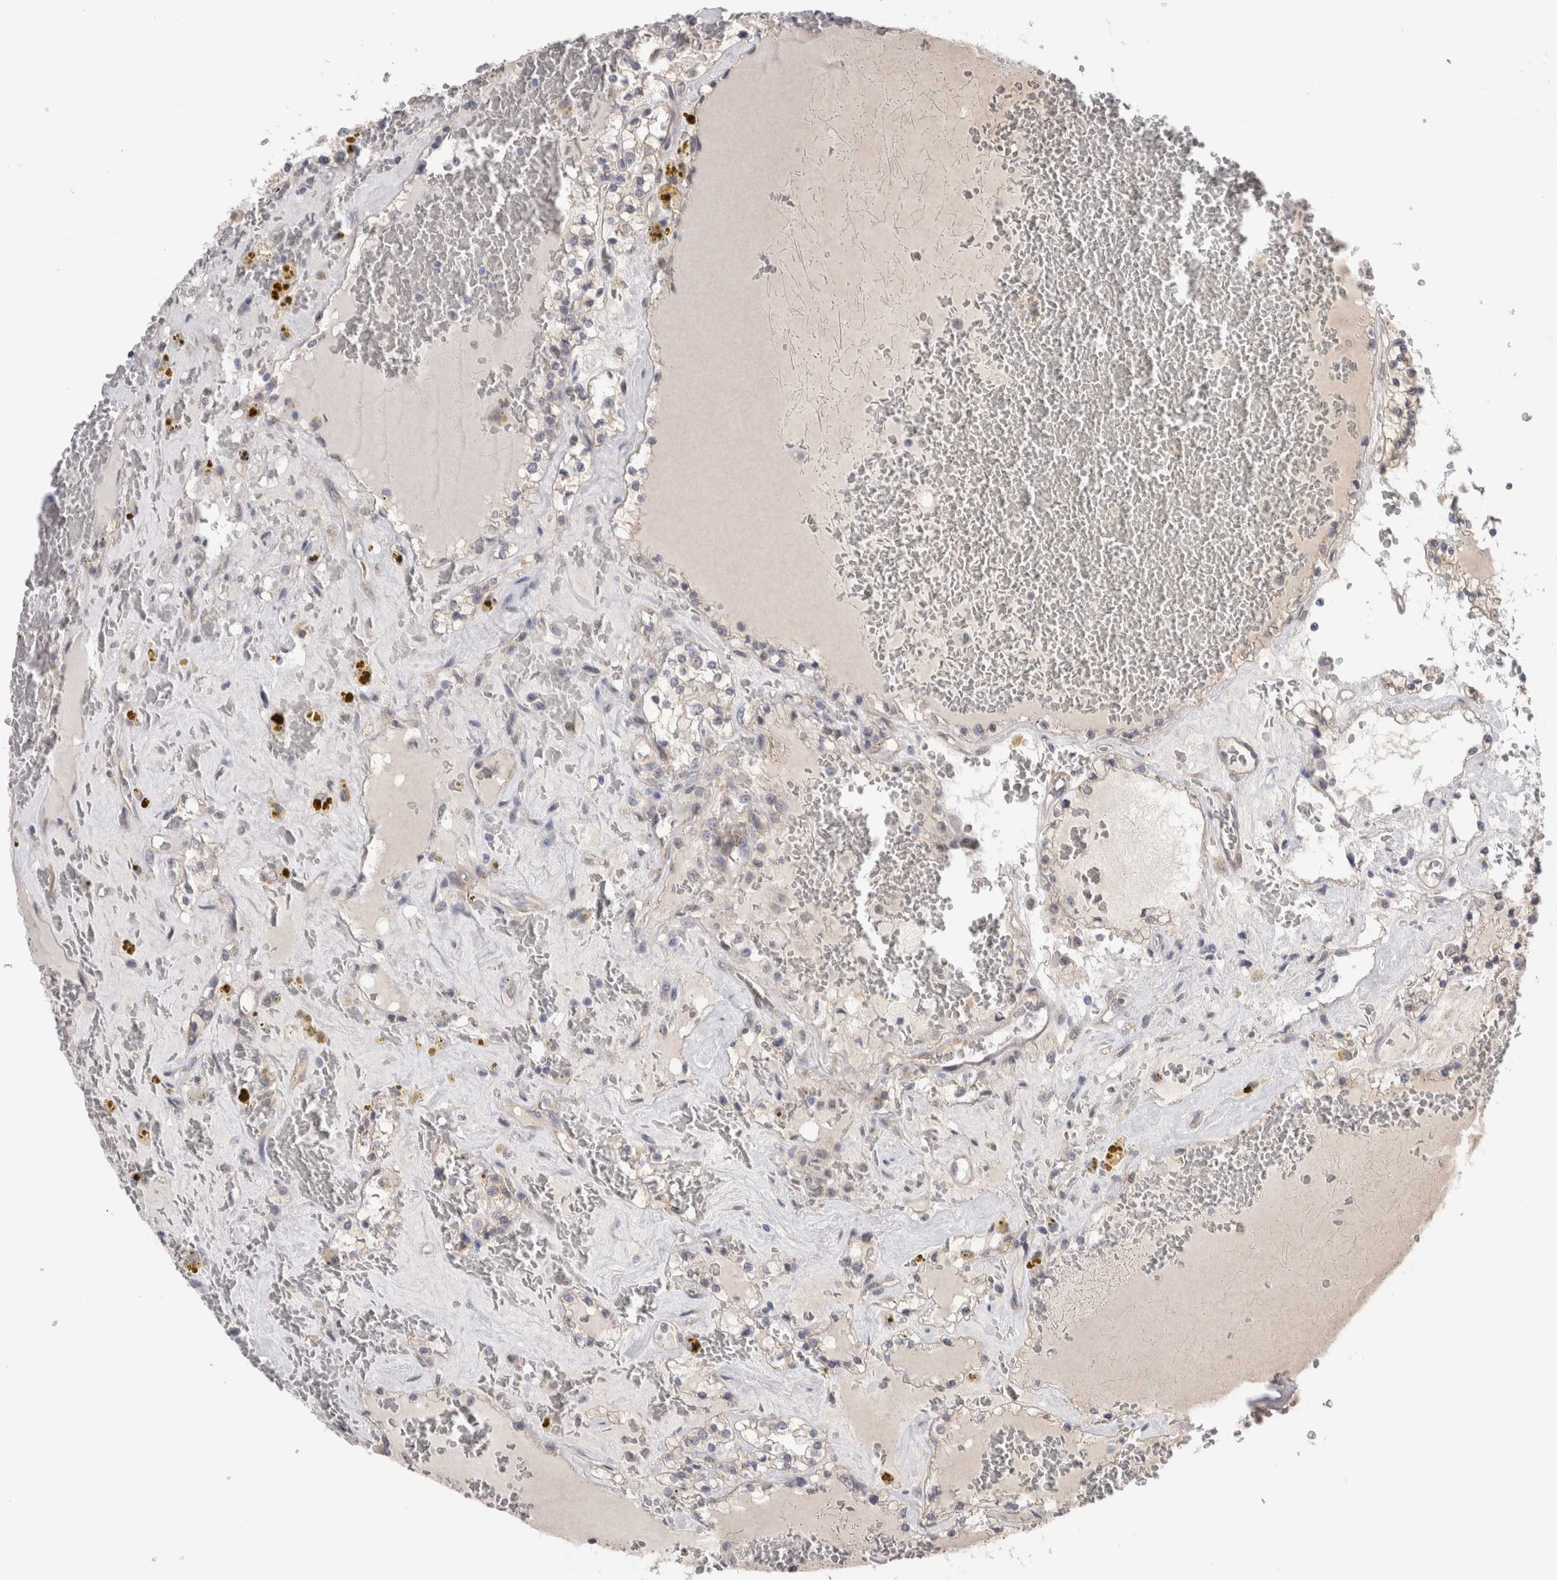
{"staining": {"intensity": "negative", "quantity": "none", "location": "none"}, "tissue": "renal cancer", "cell_type": "Tumor cells", "image_type": "cancer", "snomed": [{"axis": "morphology", "description": "Adenocarcinoma, NOS"}, {"axis": "topography", "description": "Kidney"}], "caption": "A high-resolution photomicrograph shows immunohistochemistry staining of renal cancer, which demonstrates no significant staining in tumor cells.", "gene": "TAFA5", "patient": {"sex": "female", "age": 56}}